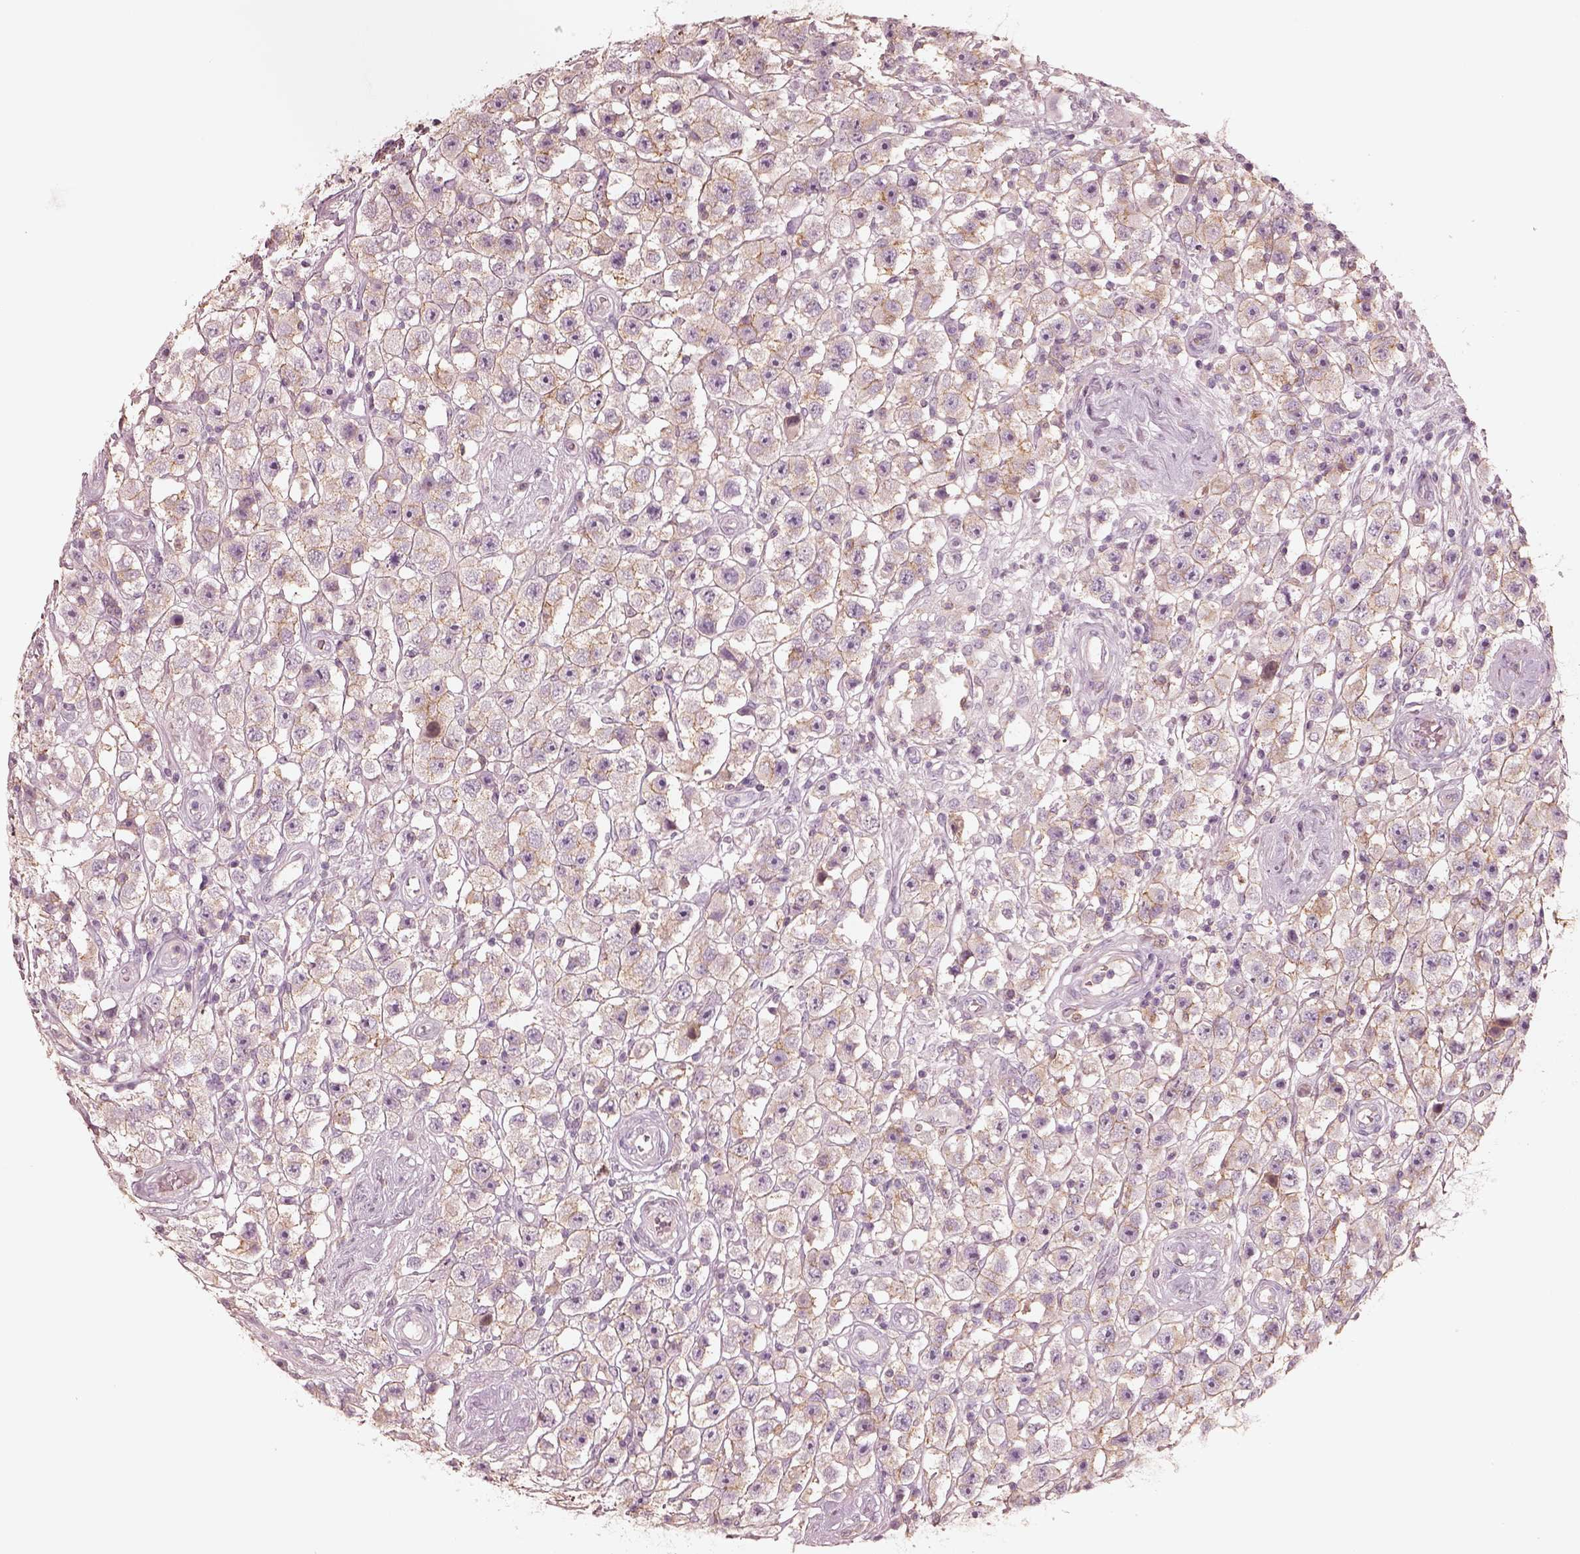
{"staining": {"intensity": "negative", "quantity": "none", "location": "none"}, "tissue": "testis cancer", "cell_type": "Tumor cells", "image_type": "cancer", "snomed": [{"axis": "morphology", "description": "Seminoma, NOS"}, {"axis": "topography", "description": "Testis"}], "caption": "Immunohistochemical staining of seminoma (testis) demonstrates no significant staining in tumor cells.", "gene": "GPRIN1", "patient": {"sex": "male", "age": 45}}